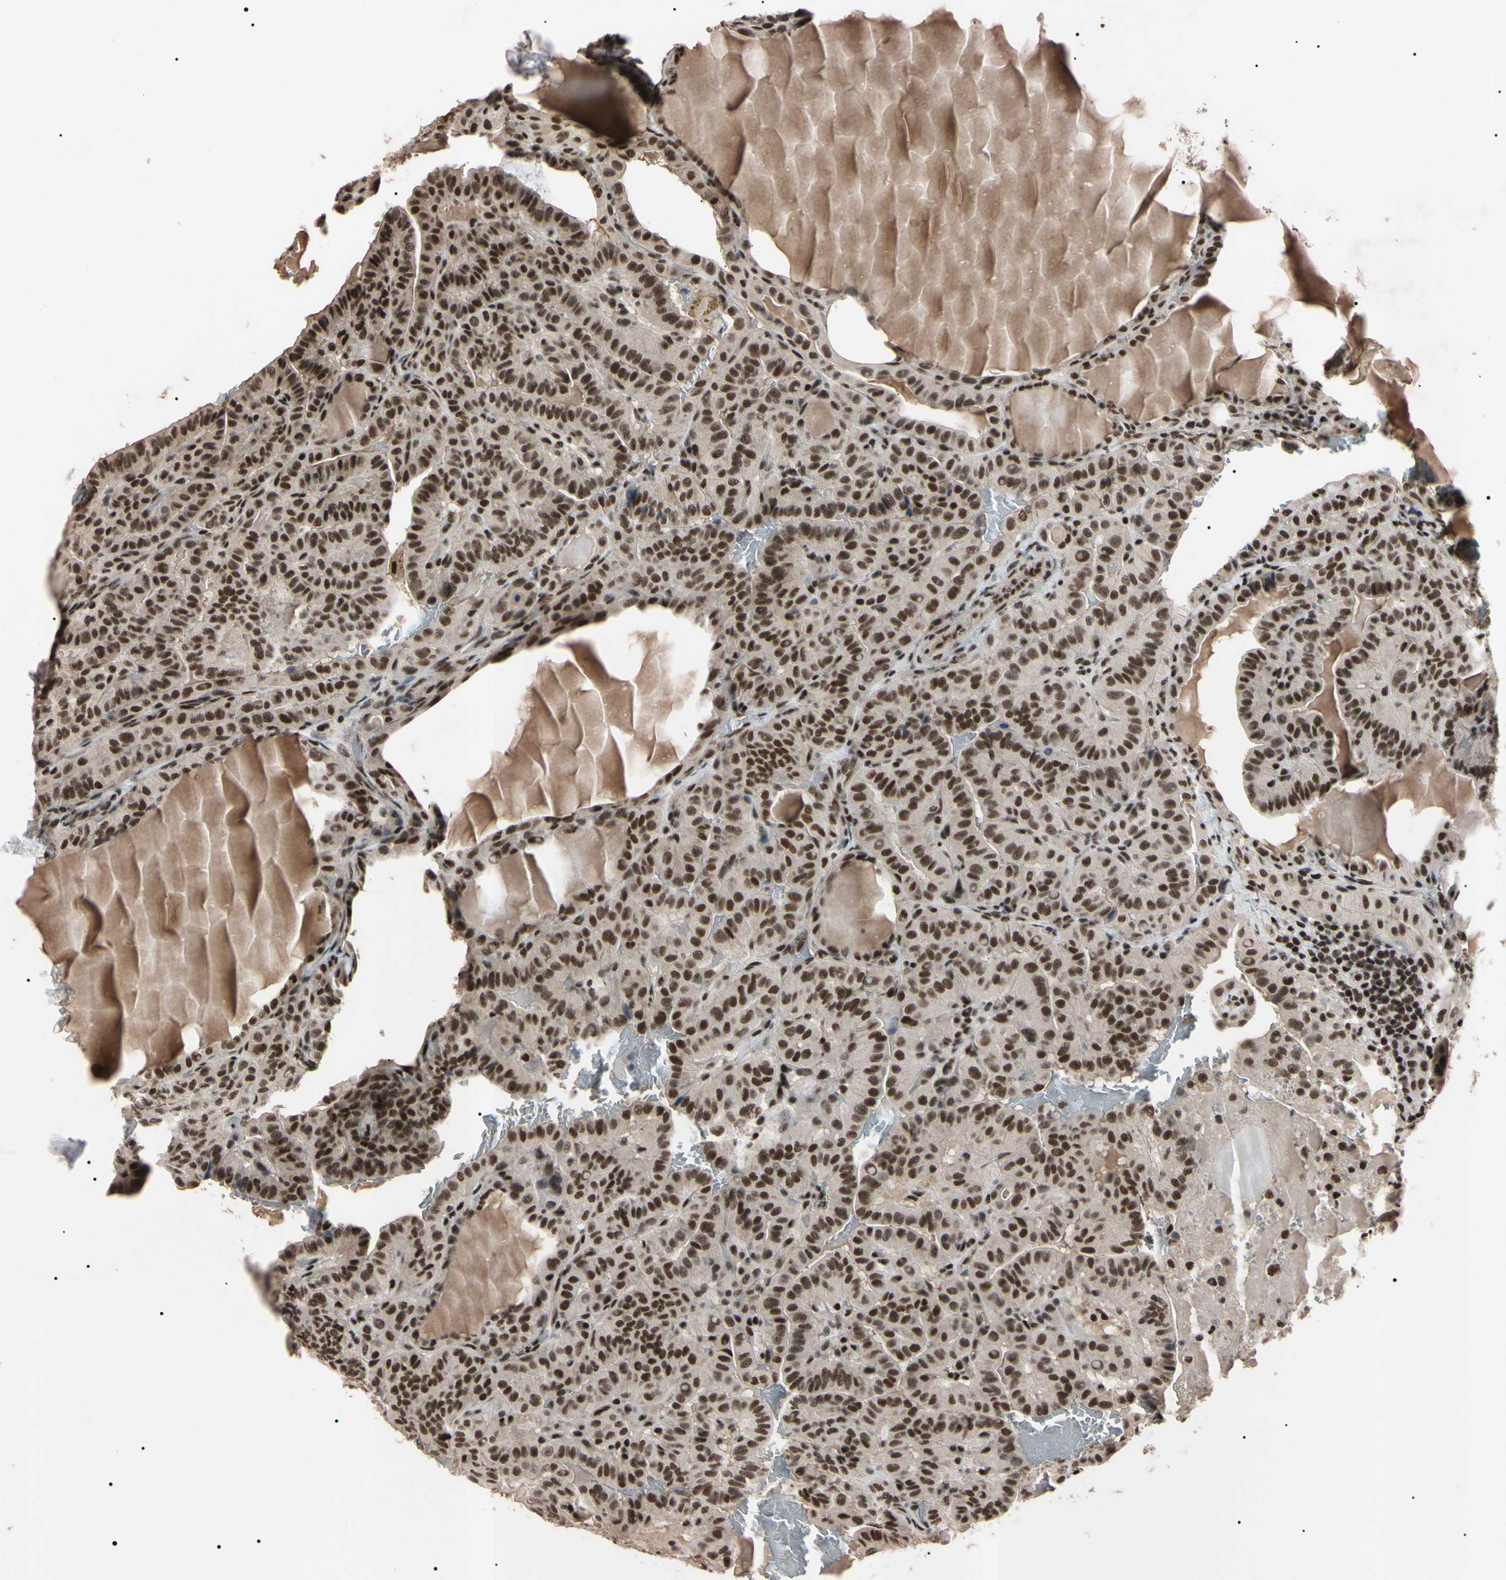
{"staining": {"intensity": "moderate", "quantity": ">75%", "location": "nuclear"}, "tissue": "thyroid cancer", "cell_type": "Tumor cells", "image_type": "cancer", "snomed": [{"axis": "morphology", "description": "Papillary adenocarcinoma, NOS"}, {"axis": "topography", "description": "Thyroid gland"}], "caption": "This histopathology image displays IHC staining of human papillary adenocarcinoma (thyroid), with medium moderate nuclear staining in approximately >75% of tumor cells.", "gene": "YY1", "patient": {"sex": "male", "age": 77}}